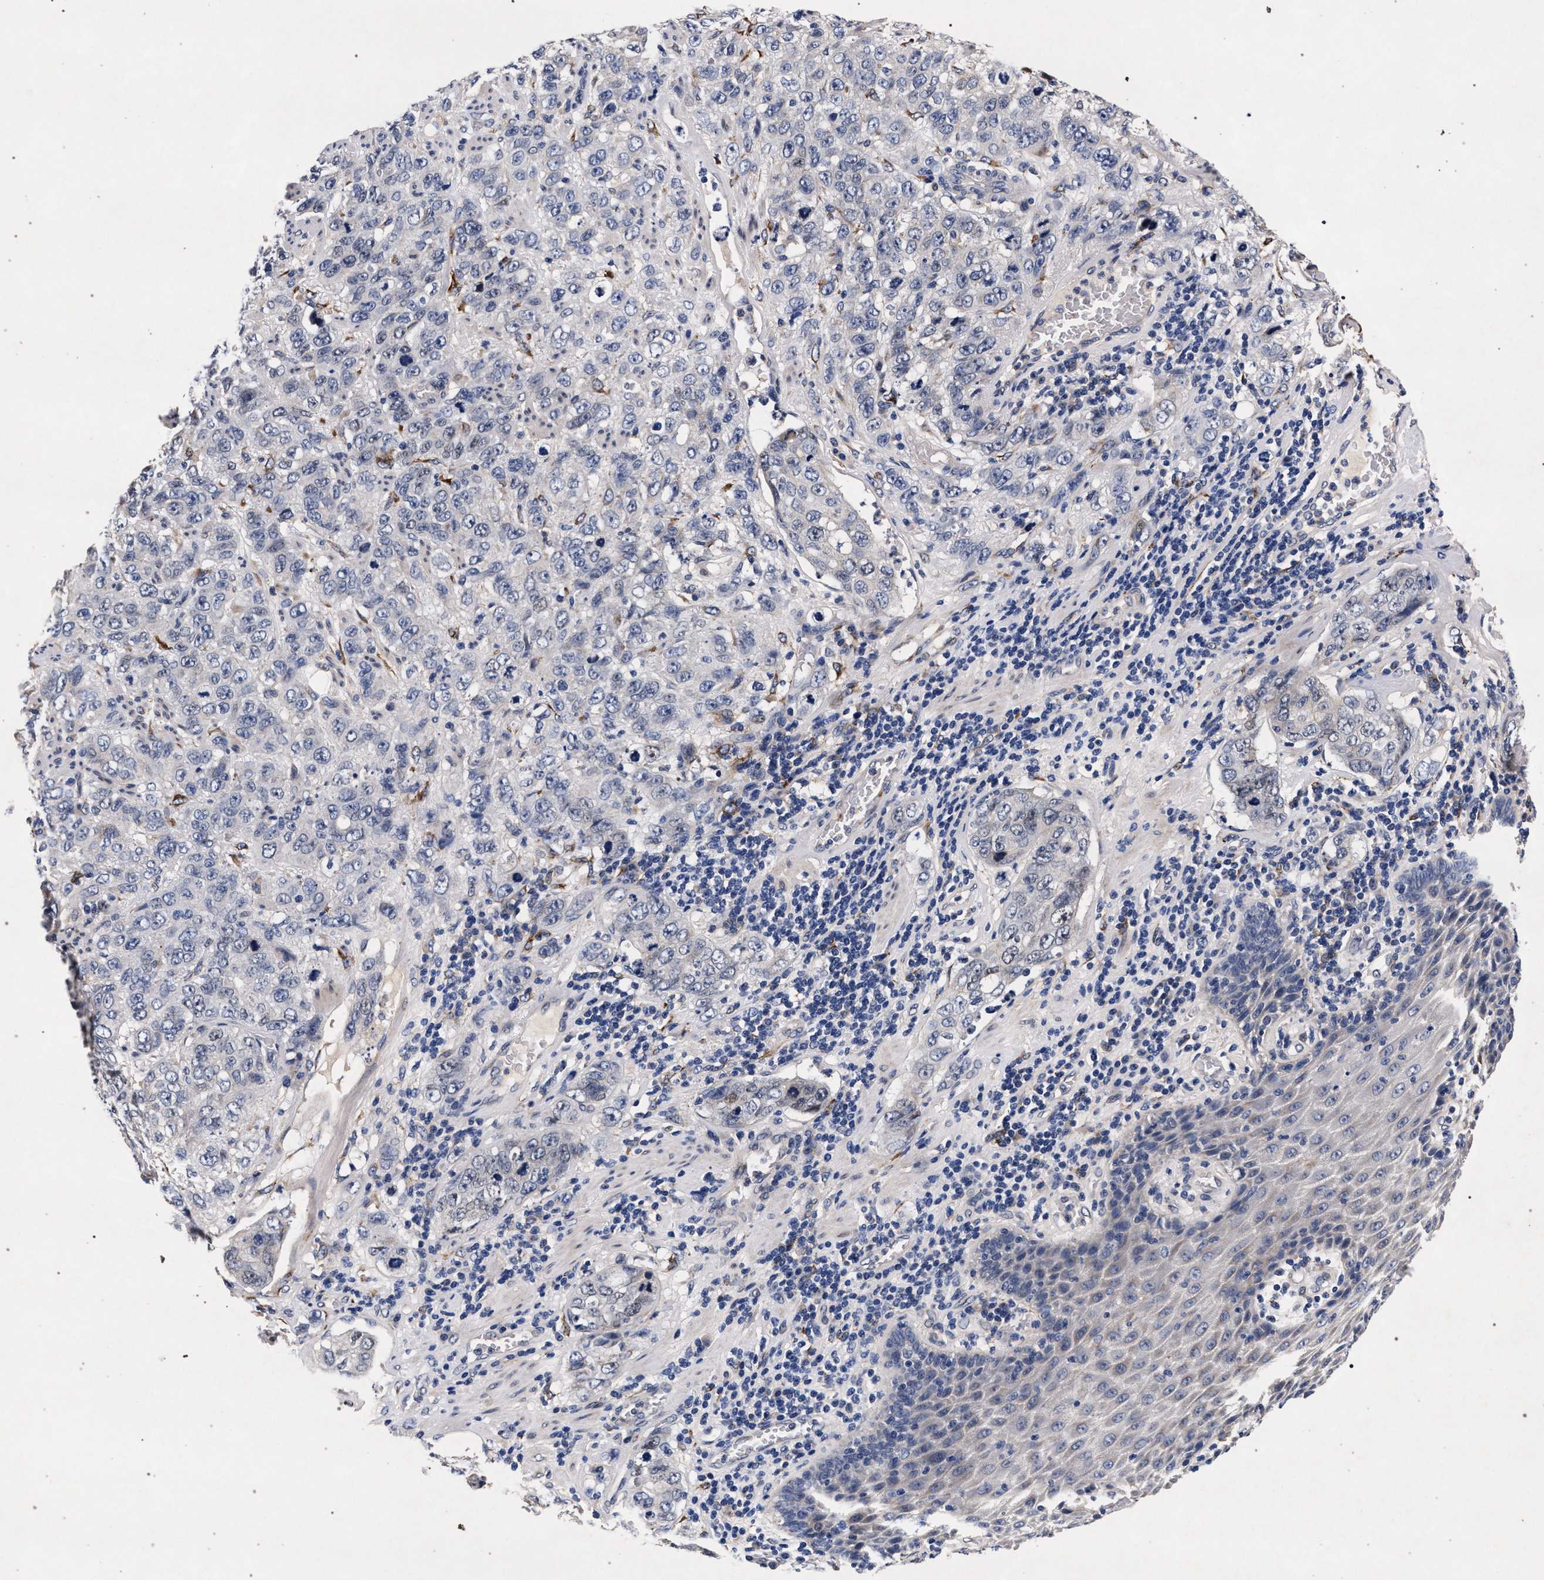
{"staining": {"intensity": "negative", "quantity": "none", "location": "none"}, "tissue": "stomach cancer", "cell_type": "Tumor cells", "image_type": "cancer", "snomed": [{"axis": "morphology", "description": "Adenocarcinoma, NOS"}, {"axis": "topography", "description": "Stomach"}], "caption": "Stomach cancer was stained to show a protein in brown. There is no significant expression in tumor cells.", "gene": "NEK7", "patient": {"sex": "male", "age": 48}}